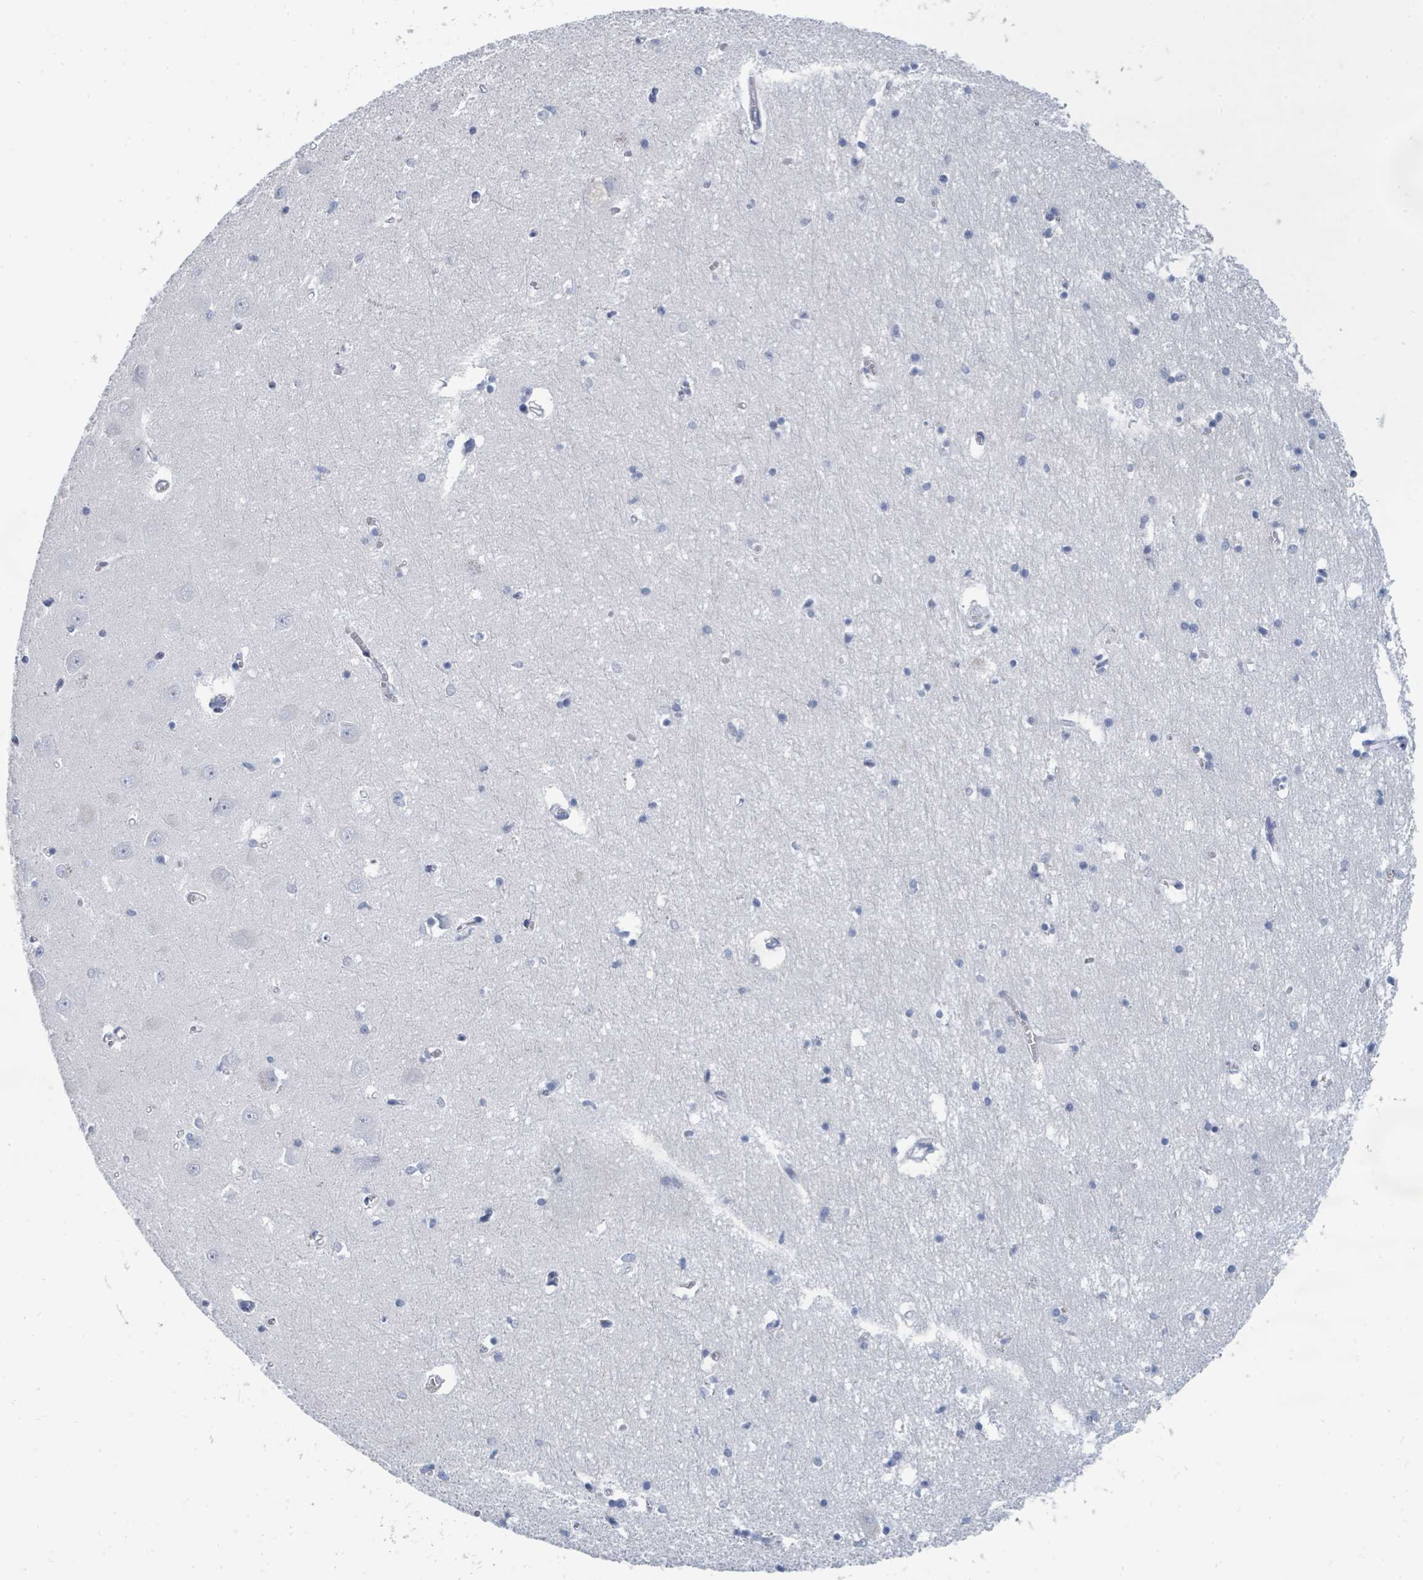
{"staining": {"intensity": "negative", "quantity": "none", "location": "none"}, "tissue": "hippocampus", "cell_type": "Glial cells", "image_type": "normal", "snomed": [{"axis": "morphology", "description": "Normal tissue, NOS"}, {"axis": "topography", "description": "Hippocampus"}], "caption": "This is an immunohistochemistry (IHC) image of normal hippocampus. There is no positivity in glial cells.", "gene": "SUMO2", "patient": {"sex": "male", "age": 70}}